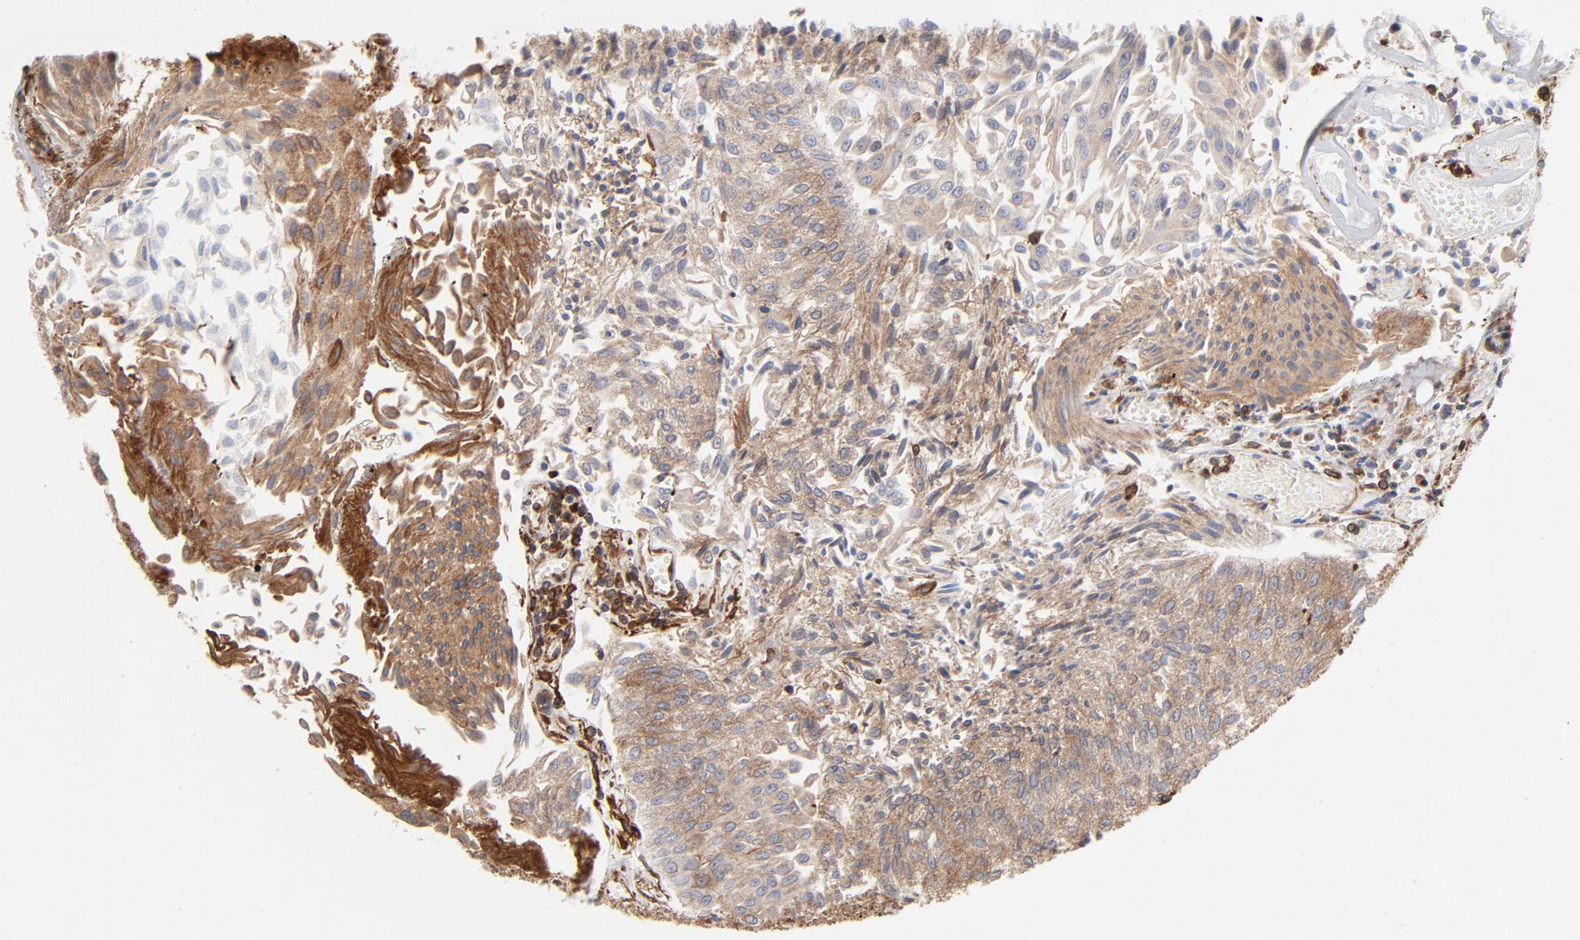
{"staining": {"intensity": "weak", "quantity": ">75%", "location": "cytoplasmic/membranous"}, "tissue": "urothelial cancer", "cell_type": "Tumor cells", "image_type": "cancer", "snomed": [{"axis": "morphology", "description": "Urothelial carcinoma, Low grade"}, {"axis": "topography", "description": "Urinary bladder"}], "caption": "Protein staining by immunohistochemistry (IHC) exhibits weak cytoplasmic/membranous staining in about >75% of tumor cells in urothelial cancer. (brown staining indicates protein expression, while blue staining denotes nuclei).", "gene": "CANX", "patient": {"sex": "male", "age": 86}}